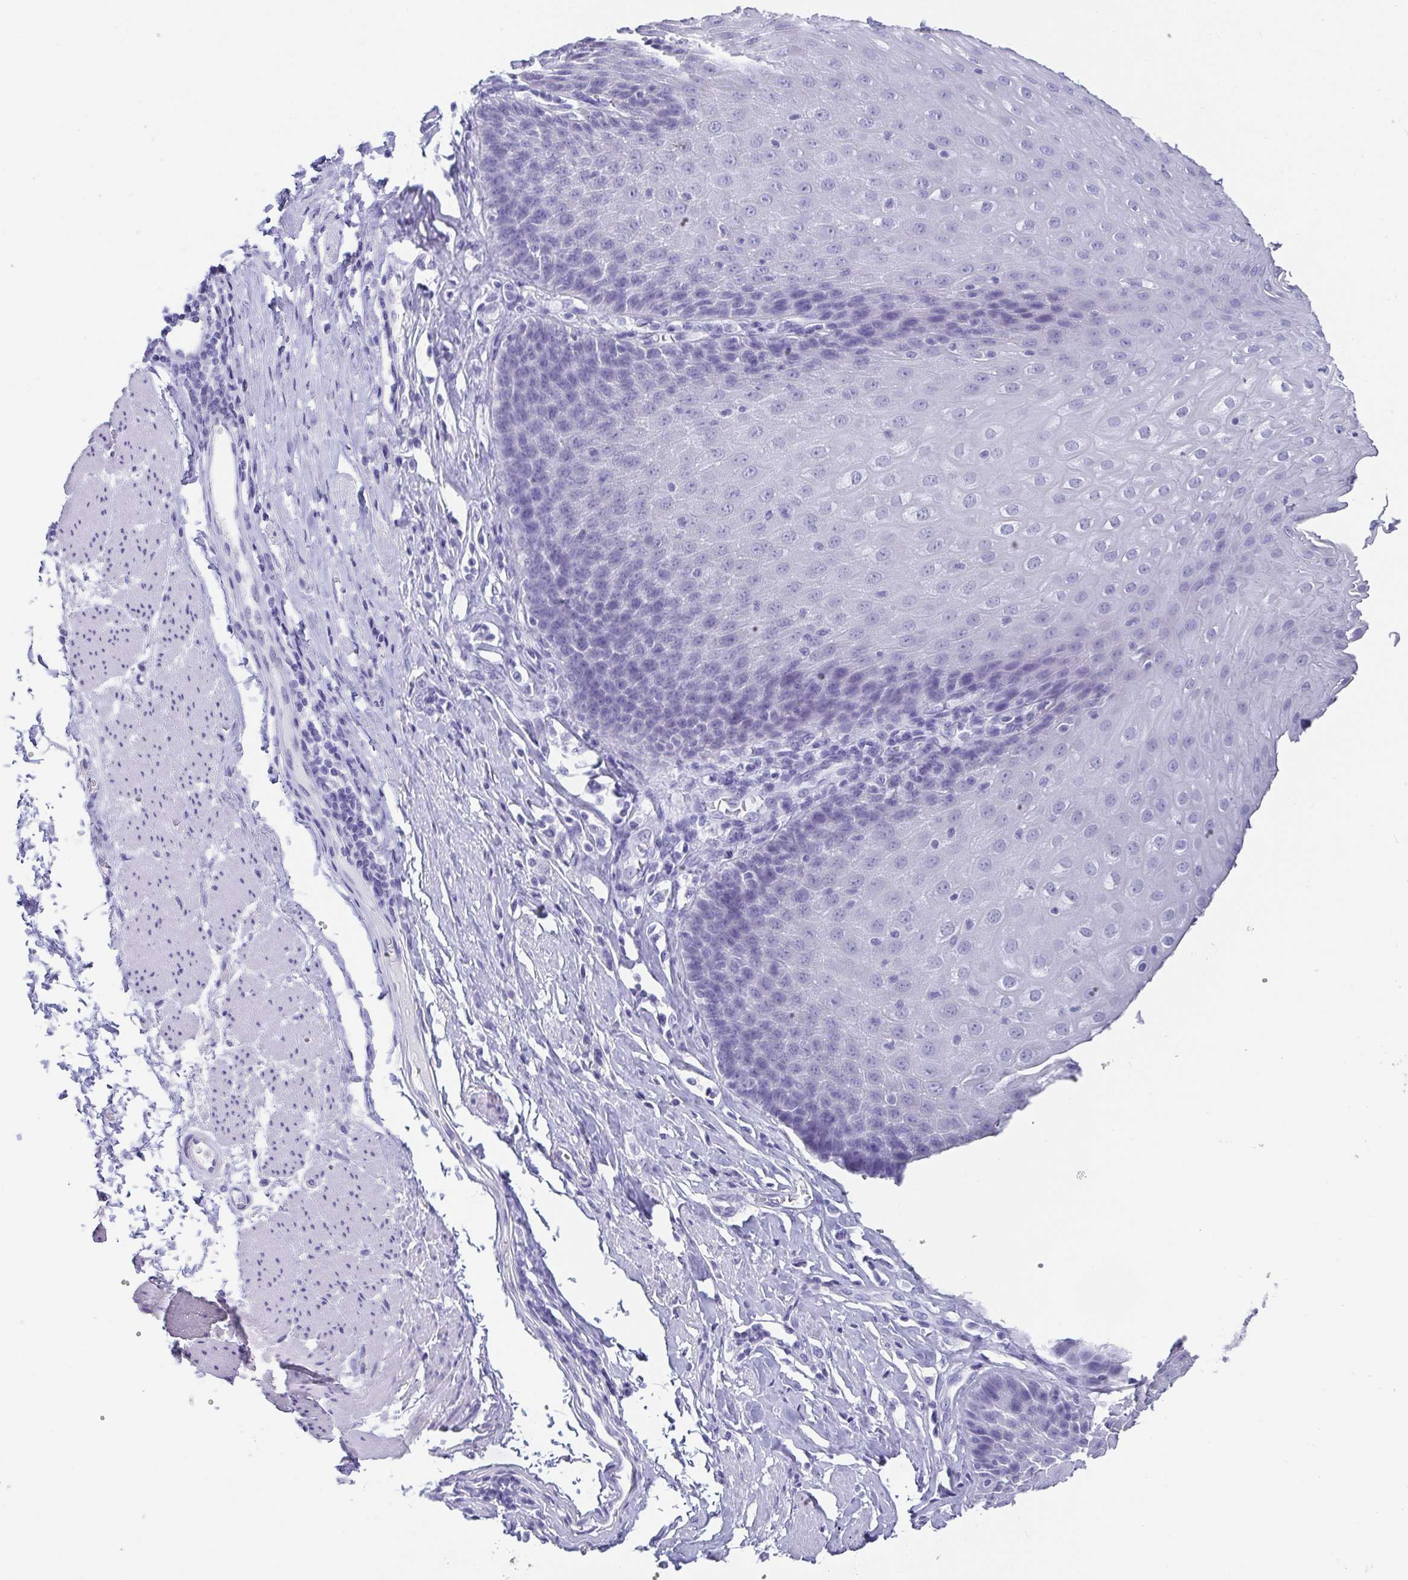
{"staining": {"intensity": "negative", "quantity": "none", "location": "none"}, "tissue": "esophagus", "cell_type": "Squamous epithelial cells", "image_type": "normal", "snomed": [{"axis": "morphology", "description": "Normal tissue, NOS"}, {"axis": "topography", "description": "Esophagus"}], "caption": "Squamous epithelial cells show no significant positivity in benign esophagus. Brightfield microscopy of immunohistochemistry stained with DAB (brown) and hematoxylin (blue), captured at high magnification.", "gene": "SCGN", "patient": {"sex": "female", "age": 61}}